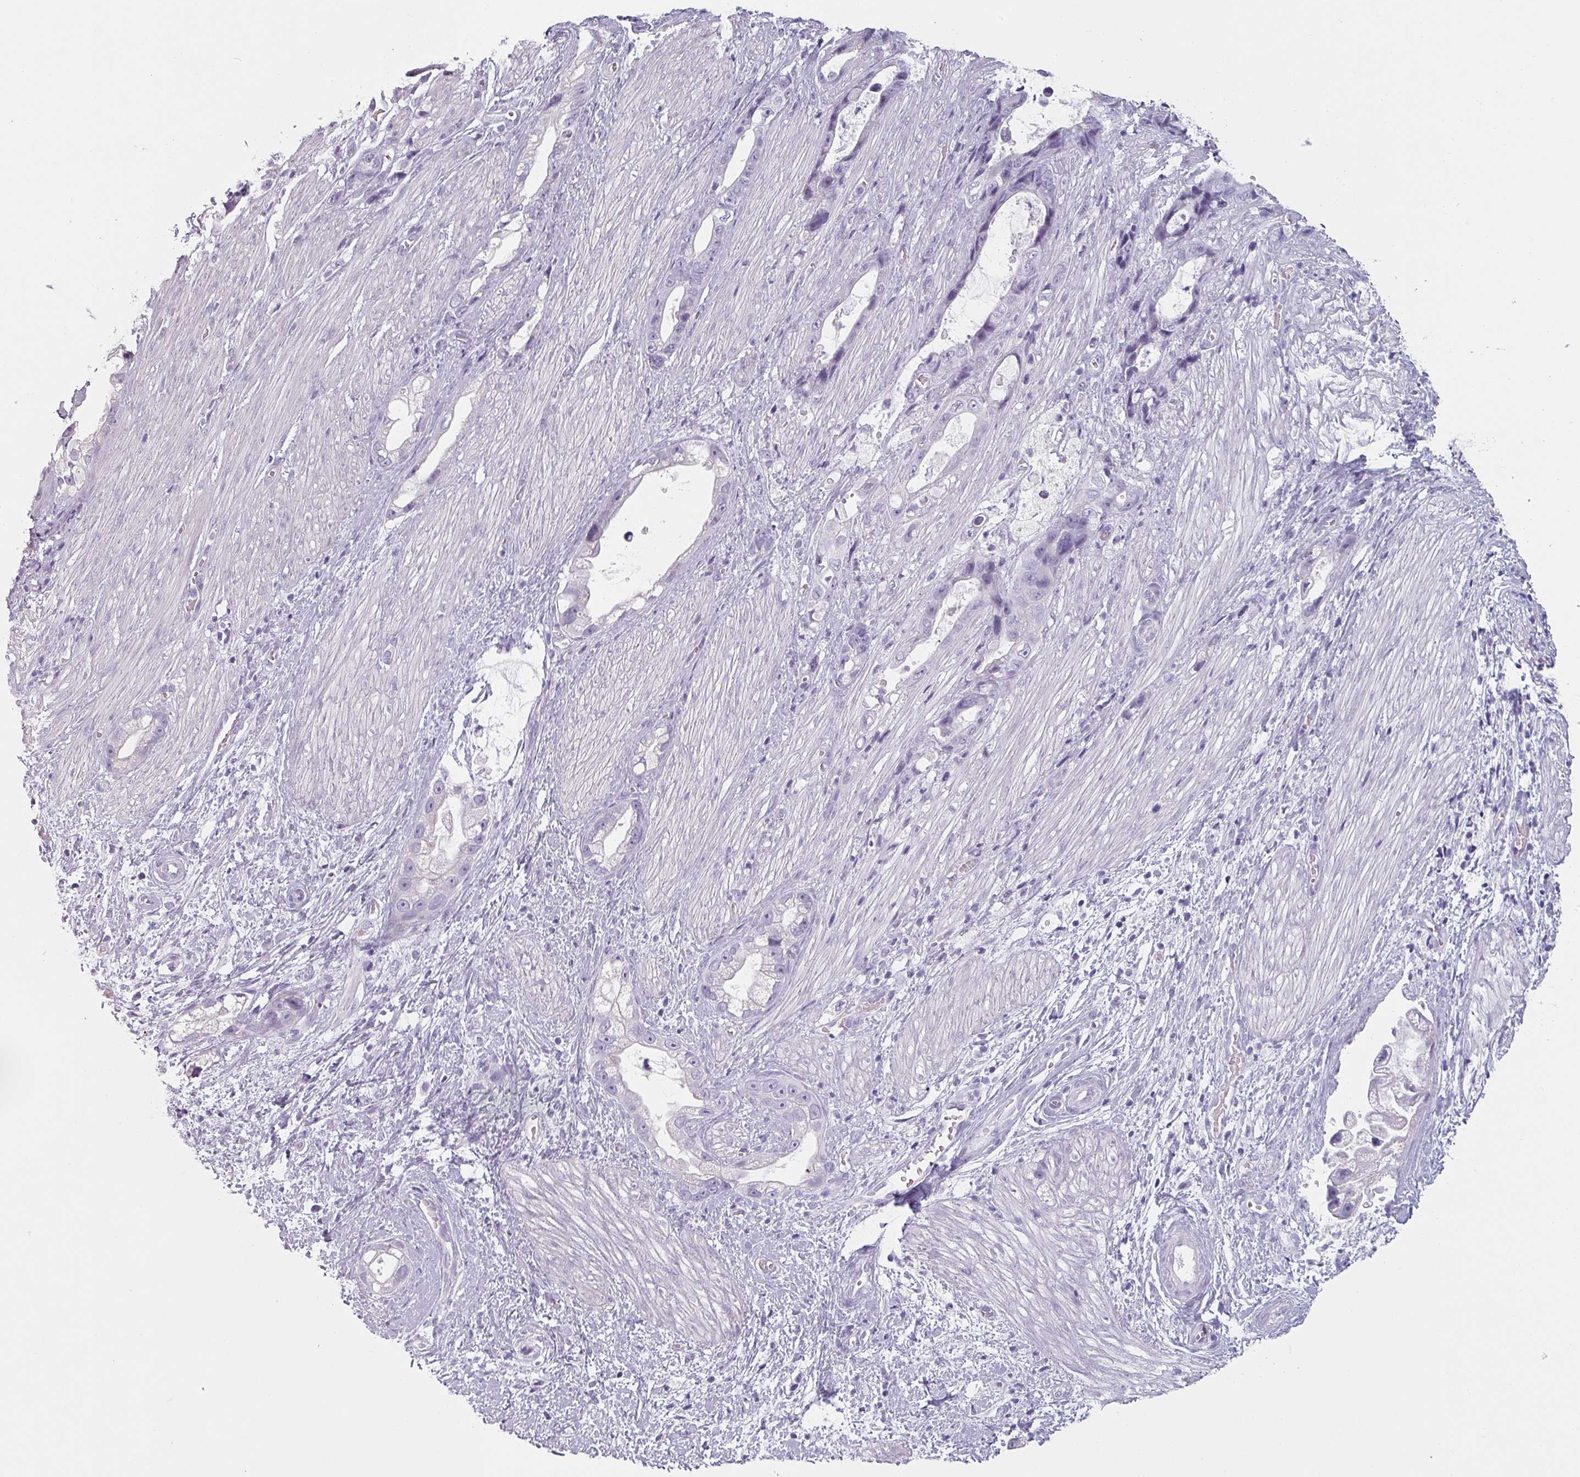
{"staining": {"intensity": "negative", "quantity": "none", "location": "none"}, "tissue": "stomach cancer", "cell_type": "Tumor cells", "image_type": "cancer", "snomed": [{"axis": "morphology", "description": "Adenocarcinoma, NOS"}, {"axis": "topography", "description": "Stomach"}], "caption": "Photomicrograph shows no significant protein expression in tumor cells of adenocarcinoma (stomach).", "gene": "SFTPA1", "patient": {"sex": "male", "age": 55}}